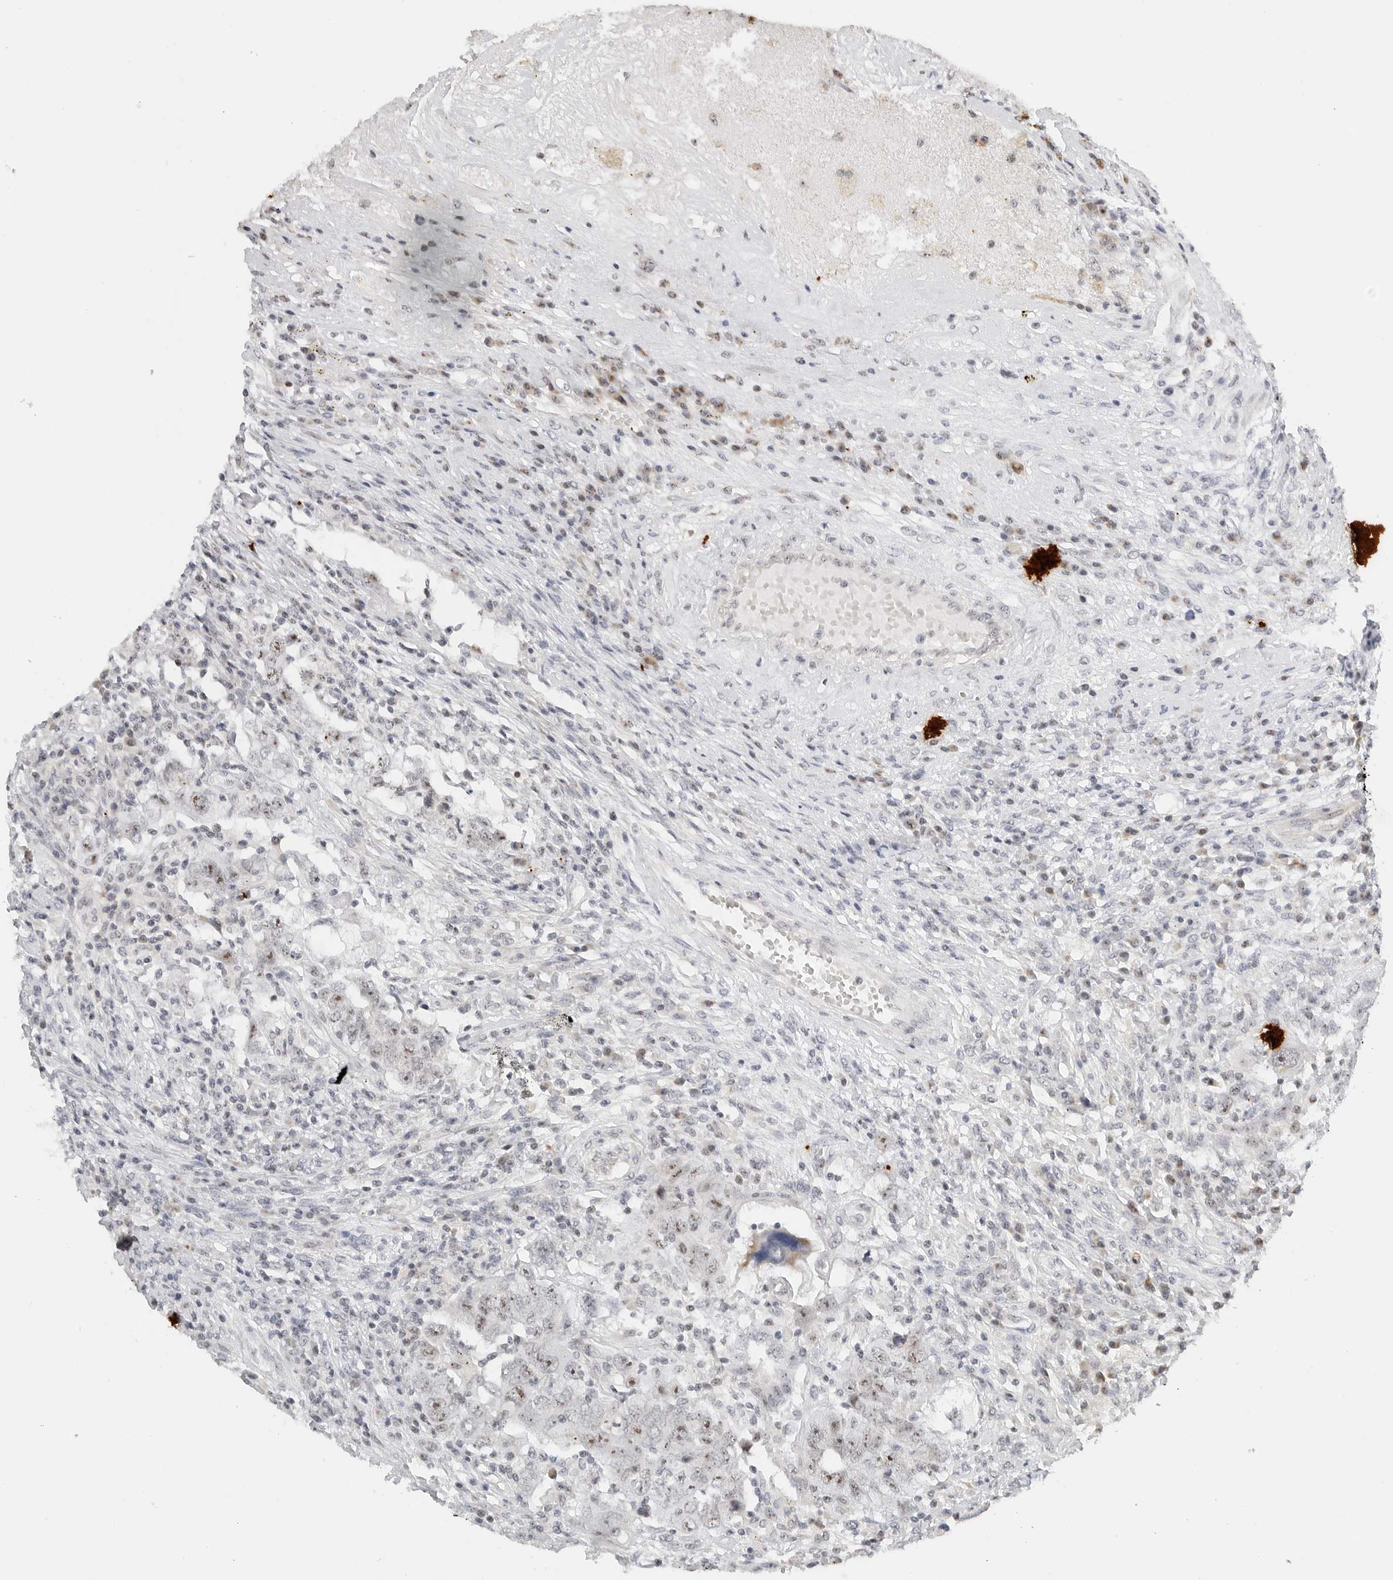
{"staining": {"intensity": "moderate", "quantity": "25%-75%", "location": "cytoplasmic/membranous,nuclear"}, "tissue": "testis cancer", "cell_type": "Tumor cells", "image_type": "cancer", "snomed": [{"axis": "morphology", "description": "Carcinoma, Embryonal, NOS"}, {"axis": "topography", "description": "Testis"}], "caption": "The photomicrograph shows staining of embryonal carcinoma (testis), revealing moderate cytoplasmic/membranous and nuclear protein staining (brown color) within tumor cells.", "gene": "RIMKLA", "patient": {"sex": "male", "age": 26}}